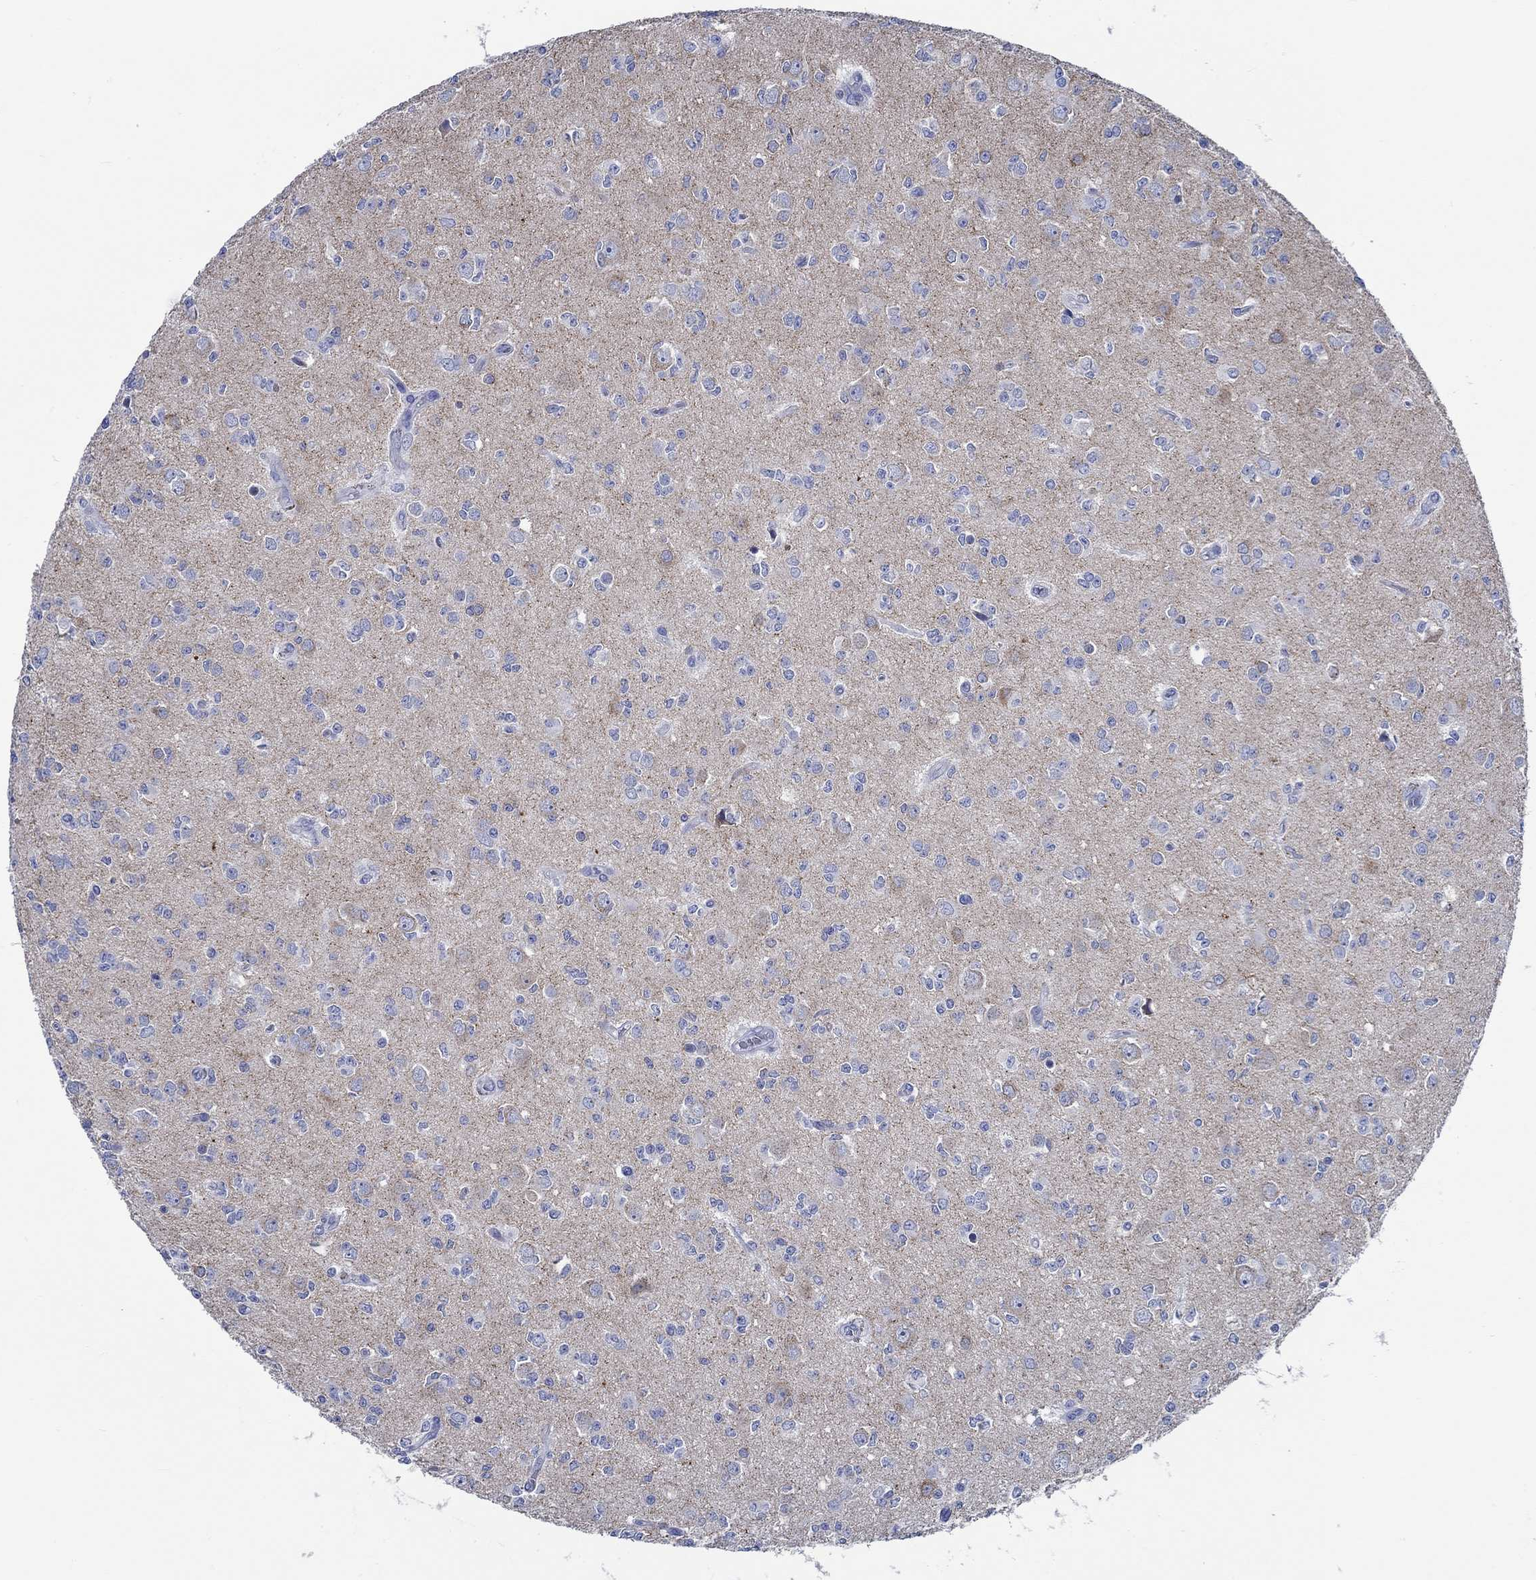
{"staining": {"intensity": "negative", "quantity": "none", "location": "none"}, "tissue": "glioma", "cell_type": "Tumor cells", "image_type": "cancer", "snomed": [{"axis": "morphology", "description": "Glioma, malignant, Low grade"}, {"axis": "topography", "description": "Brain"}], "caption": "The histopathology image exhibits no significant expression in tumor cells of malignant glioma (low-grade). (DAB immunohistochemistry, high magnification).", "gene": "PTPRN2", "patient": {"sex": "female", "age": 45}}